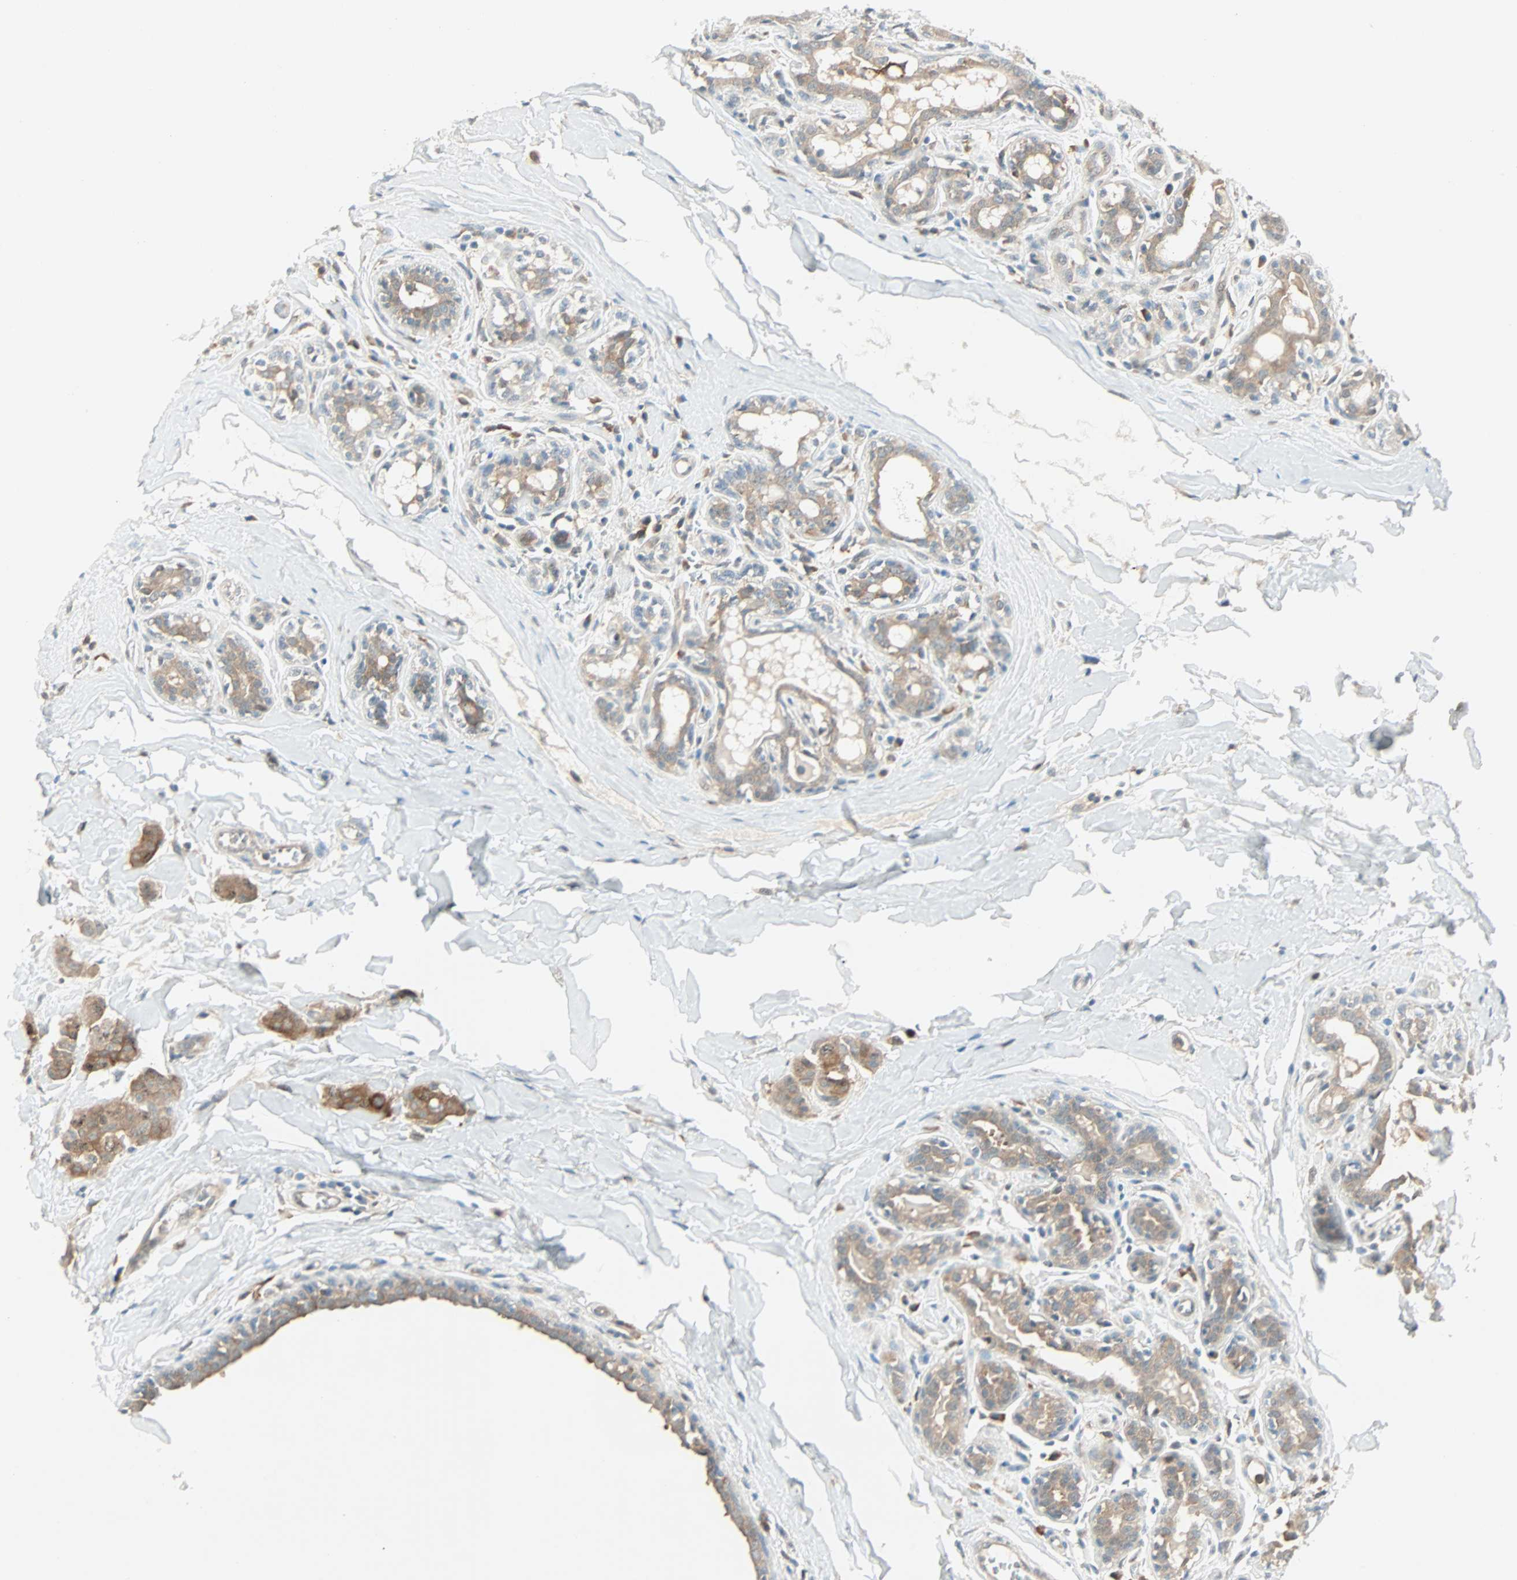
{"staining": {"intensity": "moderate", "quantity": ">75%", "location": "cytoplasmic/membranous"}, "tissue": "breast cancer", "cell_type": "Tumor cells", "image_type": "cancer", "snomed": [{"axis": "morphology", "description": "Normal tissue, NOS"}, {"axis": "morphology", "description": "Duct carcinoma"}, {"axis": "topography", "description": "Breast"}], "caption": "Breast cancer stained with immunohistochemistry (IHC) shows moderate cytoplasmic/membranous expression in about >75% of tumor cells. (DAB (3,3'-diaminobenzidine) IHC, brown staining for protein, blue staining for nuclei).", "gene": "SMIM8", "patient": {"sex": "female", "age": 40}}